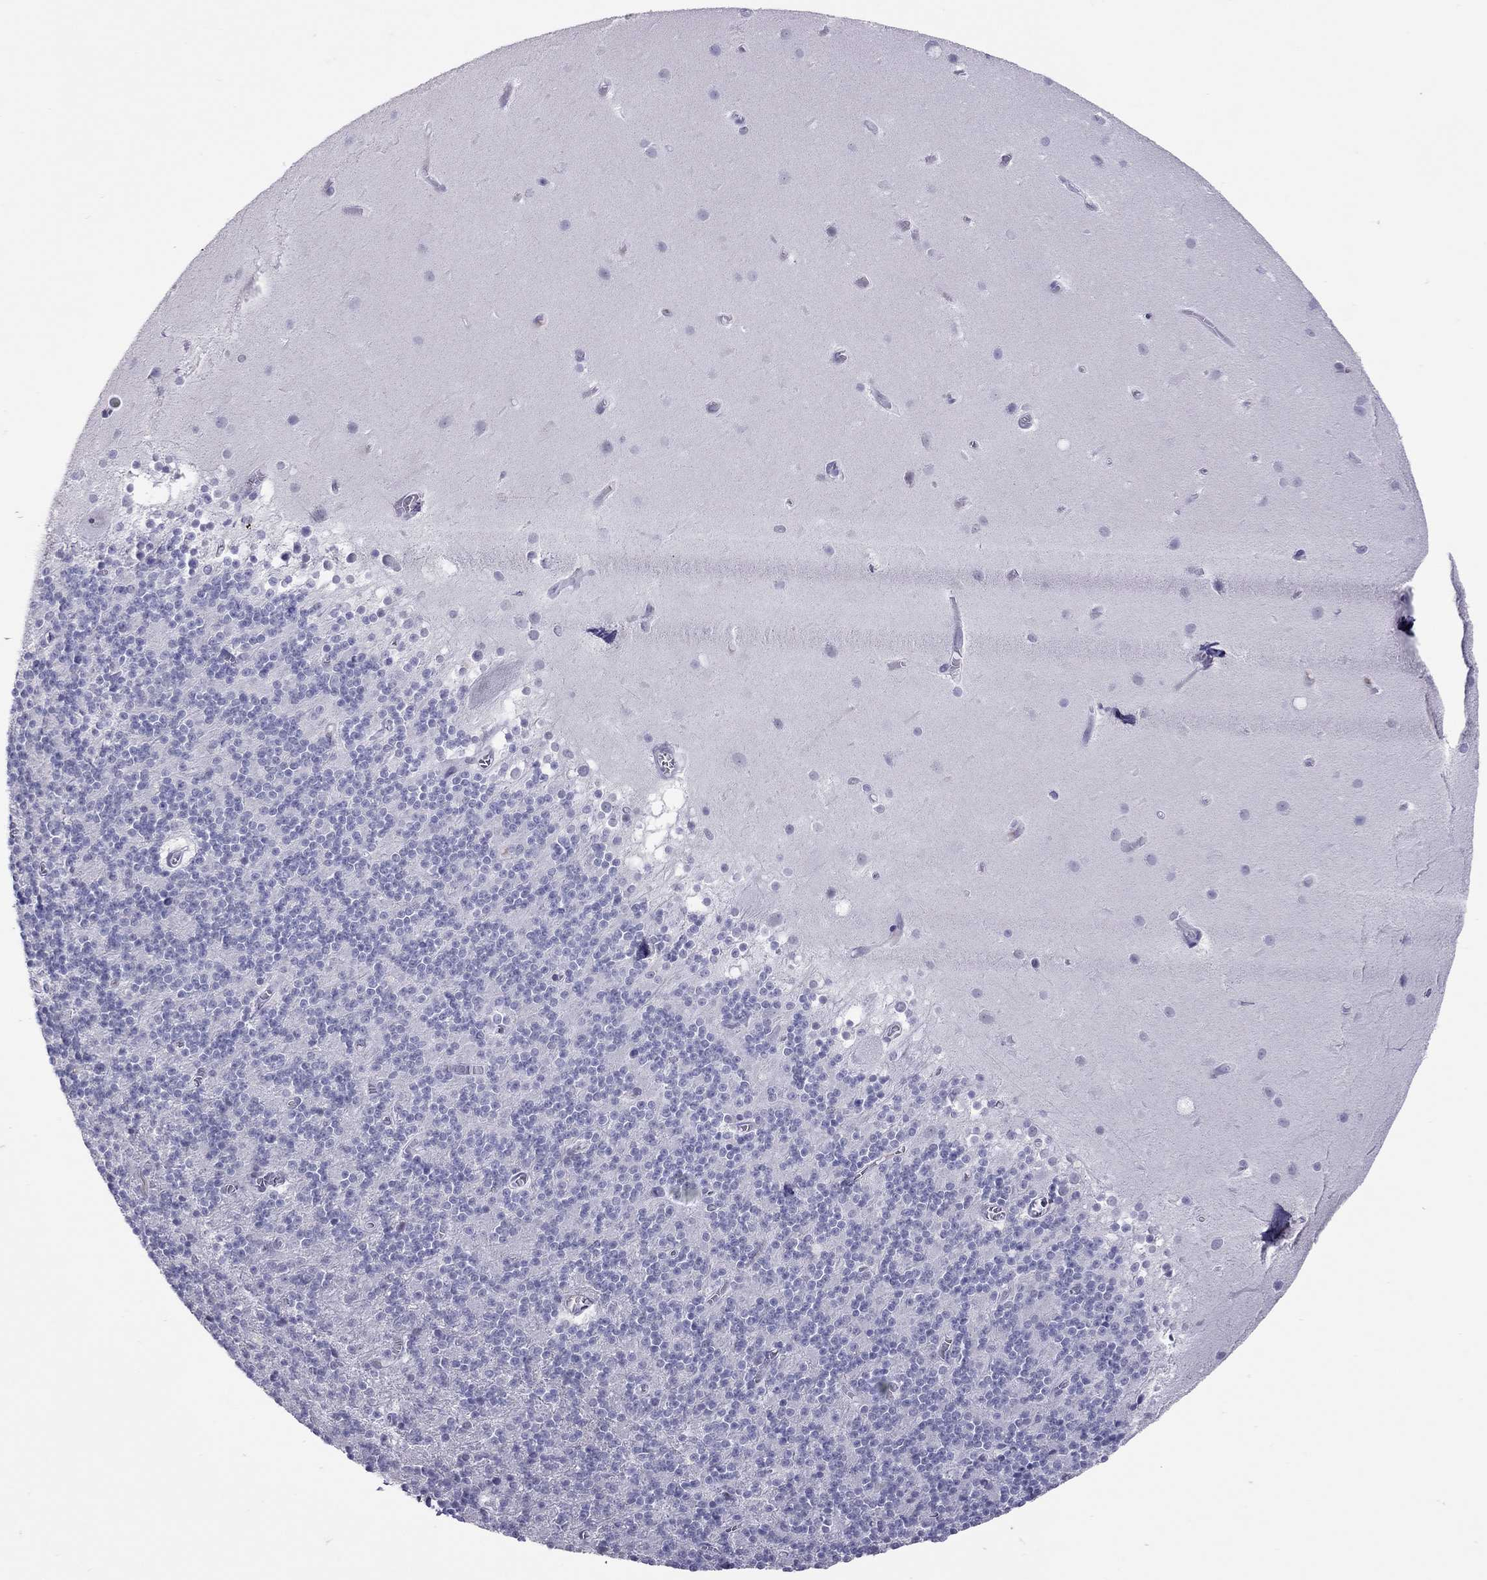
{"staining": {"intensity": "negative", "quantity": "none", "location": "none"}, "tissue": "cerebellum", "cell_type": "Cells in granular layer", "image_type": "normal", "snomed": [{"axis": "morphology", "description": "Normal tissue, NOS"}, {"axis": "topography", "description": "Cerebellum"}], "caption": "An immunohistochemistry (IHC) image of benign cerebellum is shown. There is no staining in cells in granular layer of cerebellum.", "gene": "JHY", "patient": {"sex": "male", "age": 70}}